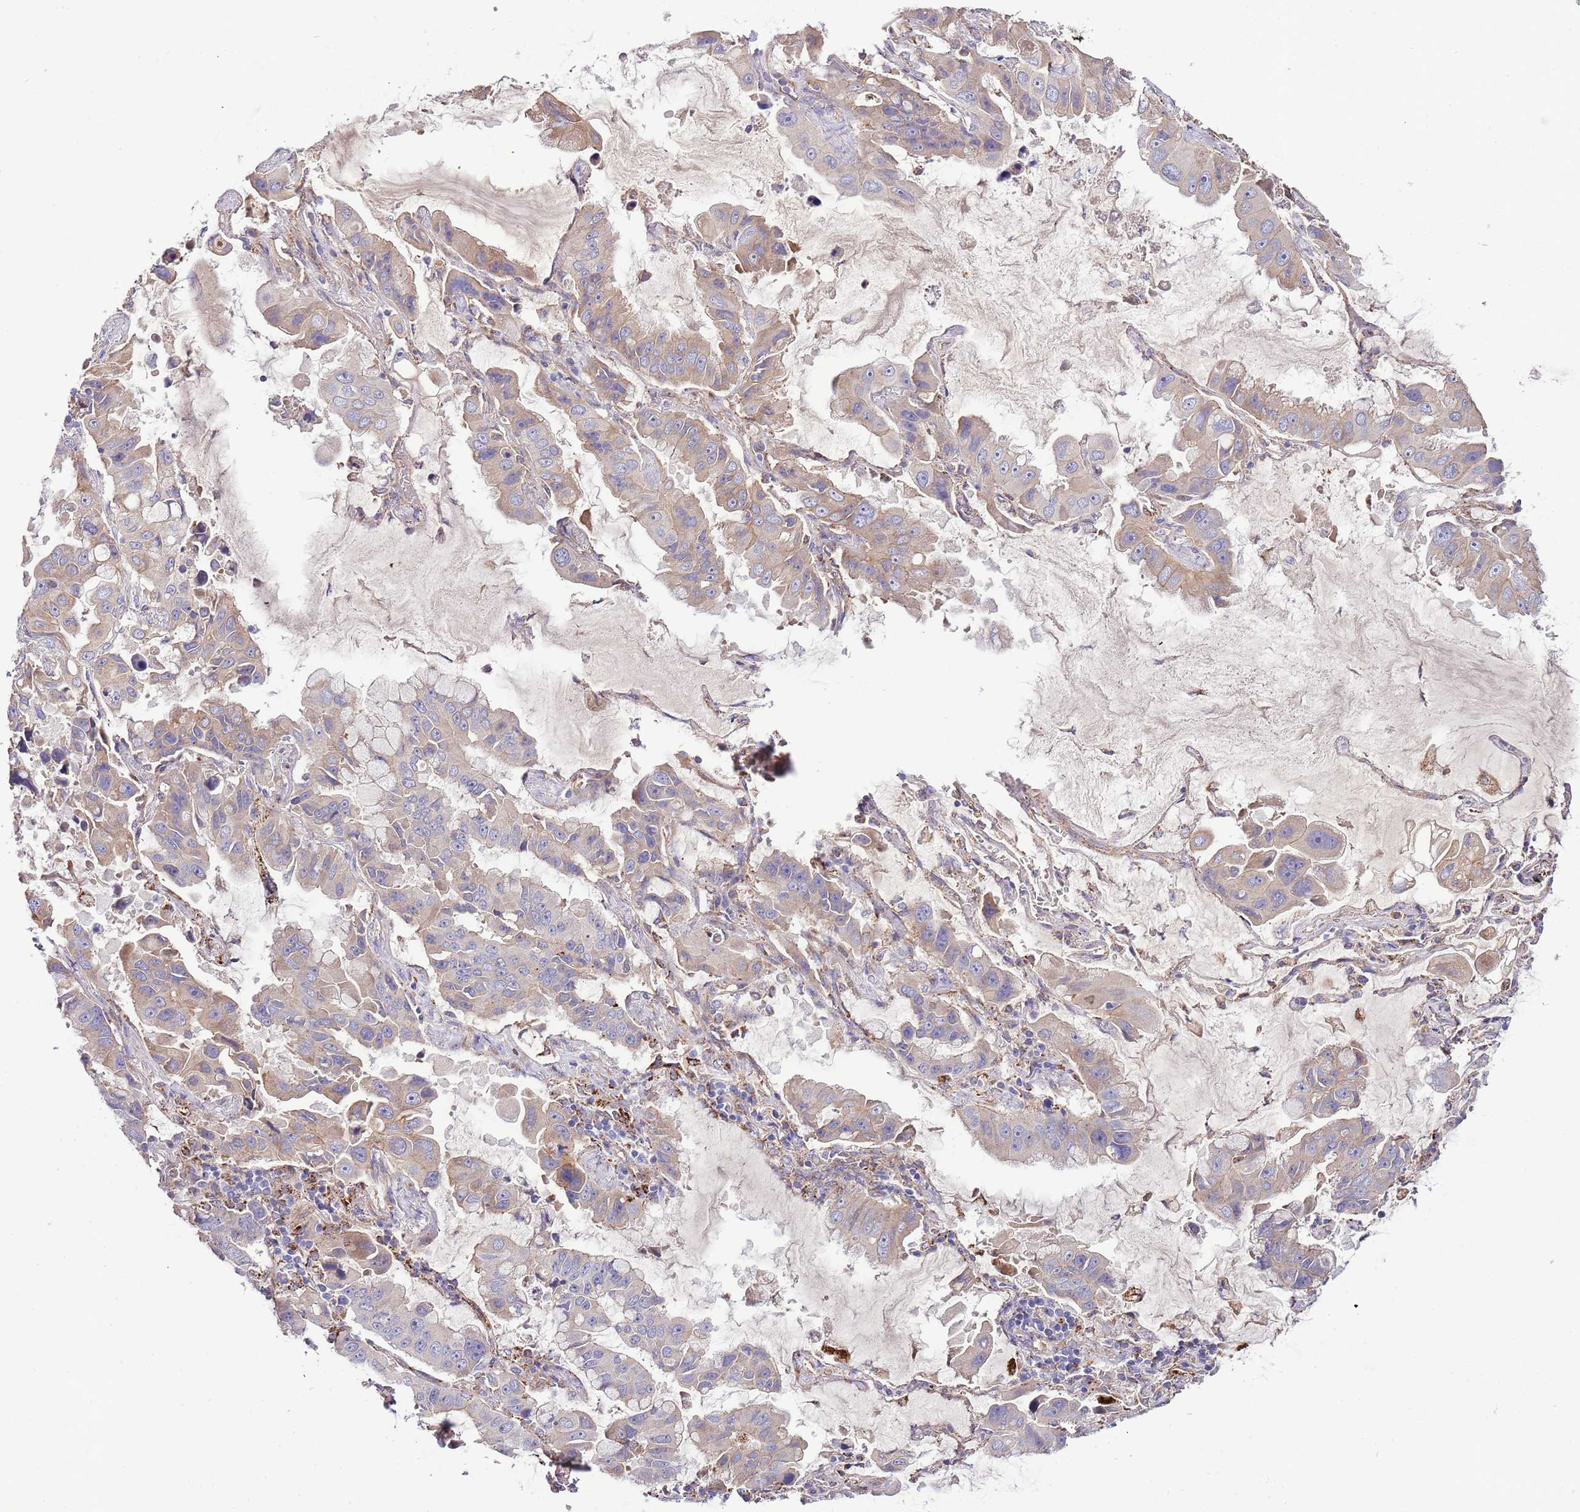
{"staining": {"intensity": "moderate", "quantity": "25%-75%", "location": "cytoplasmic/membranous"}, "tissue": "lung cancer", "cell_type": "Tumor cells", "image_type": "cancer", "snomed": [{"axis": "morphology", "description": "Adenocarcinoma, NOS"}, {"axis": "topography", "description": "Lung"}], "caption": "Protein analysis of lung adenocarcinoma tissue demonstrates moderate cytoplasmic/membranous expression in about 25%-75% of tumor cells.", "gene": "DOCK6", "patient": {"sex": "male", "age": 64}}